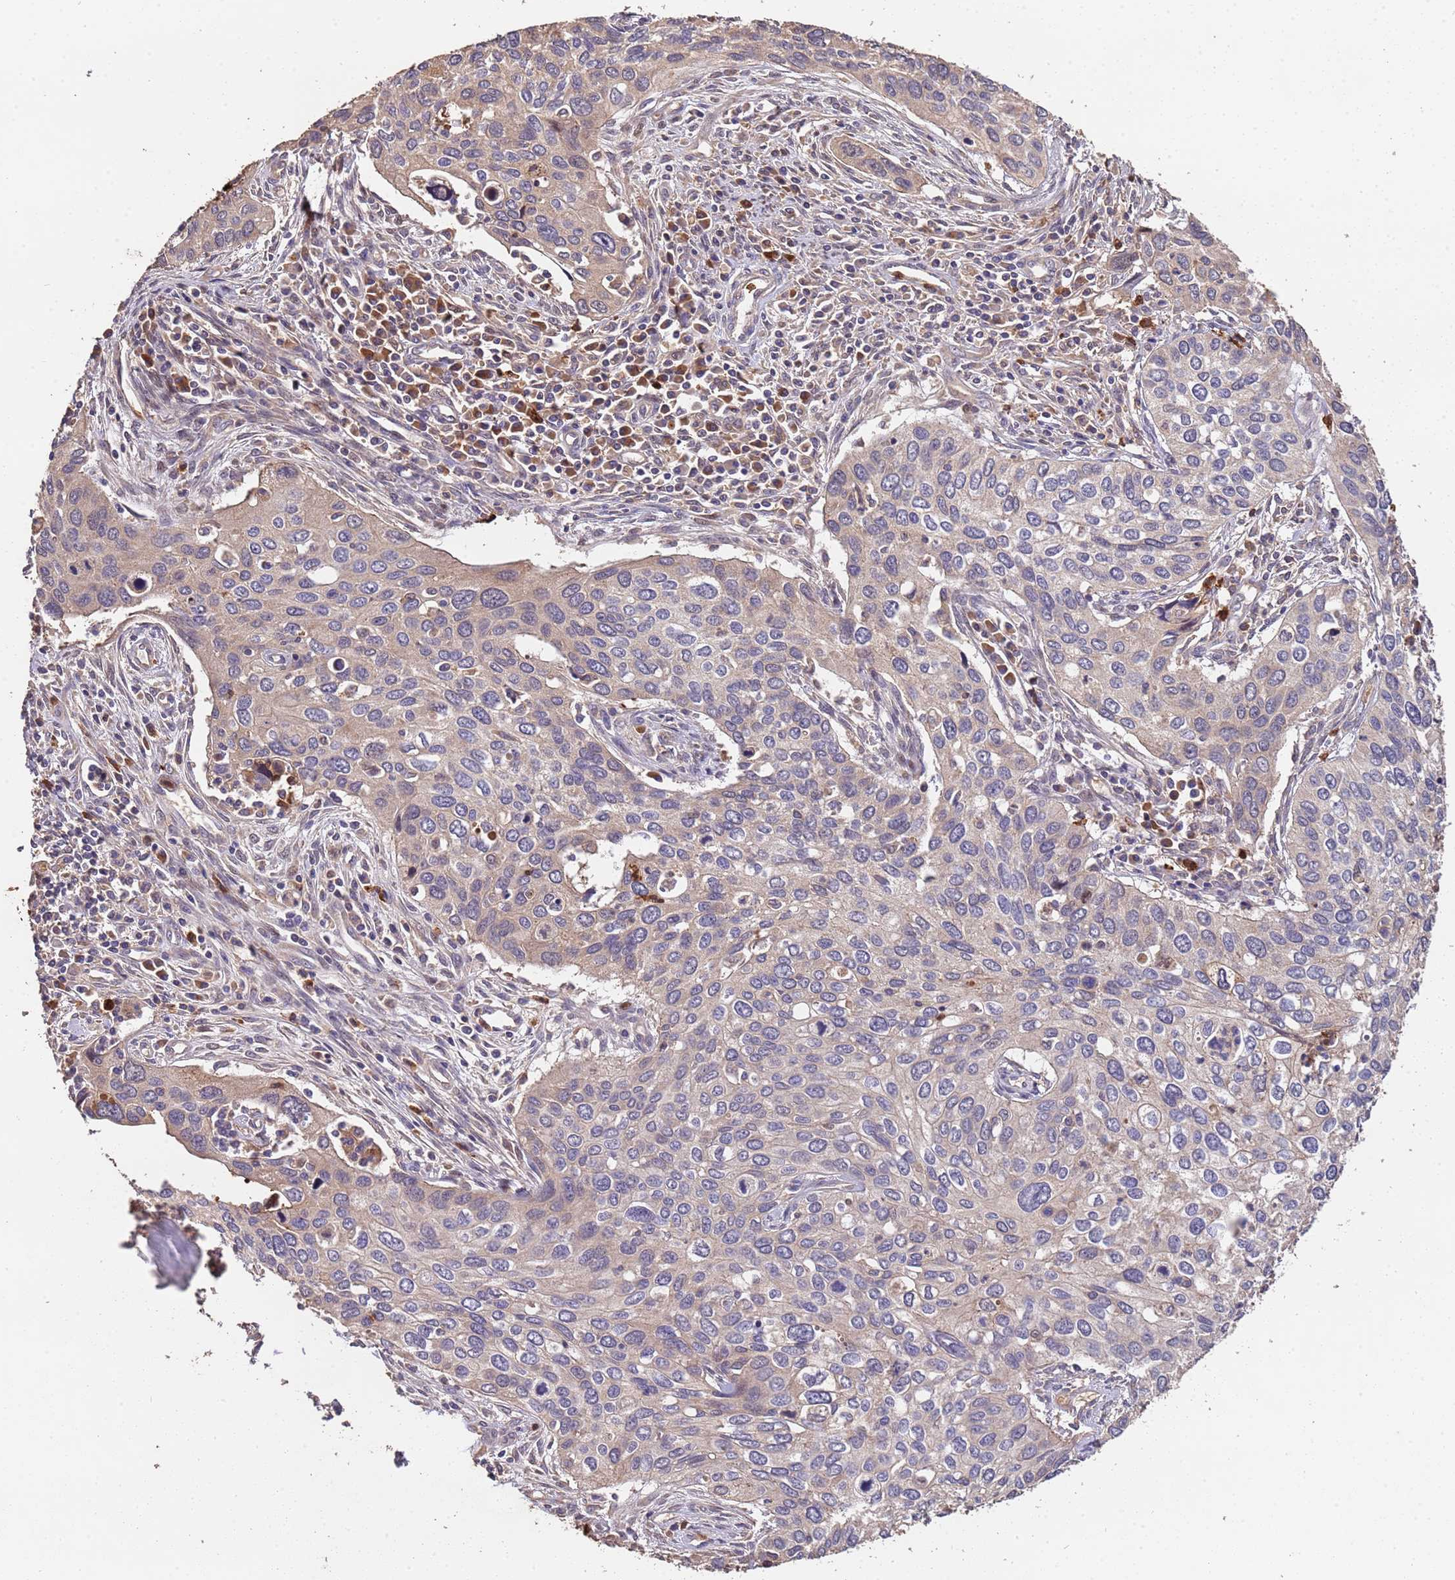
{"staining": {"intensity": "negative", "quantity": "none", "location": "none"}, "tissue": "cervical cancer", "cell_type": "Tumor cells", "image_type": "cancer", "snomed": [{"axis": "morphology", "description": "Squamous cell carcinoma, NOS"}, {"axis": "topography", "description": "Cervix"}], "caption": "The image displays no staining of tumor cells in cervical cancer.", "gene": "CCDC184", "patient": {"sex": "female", "age": 55}}